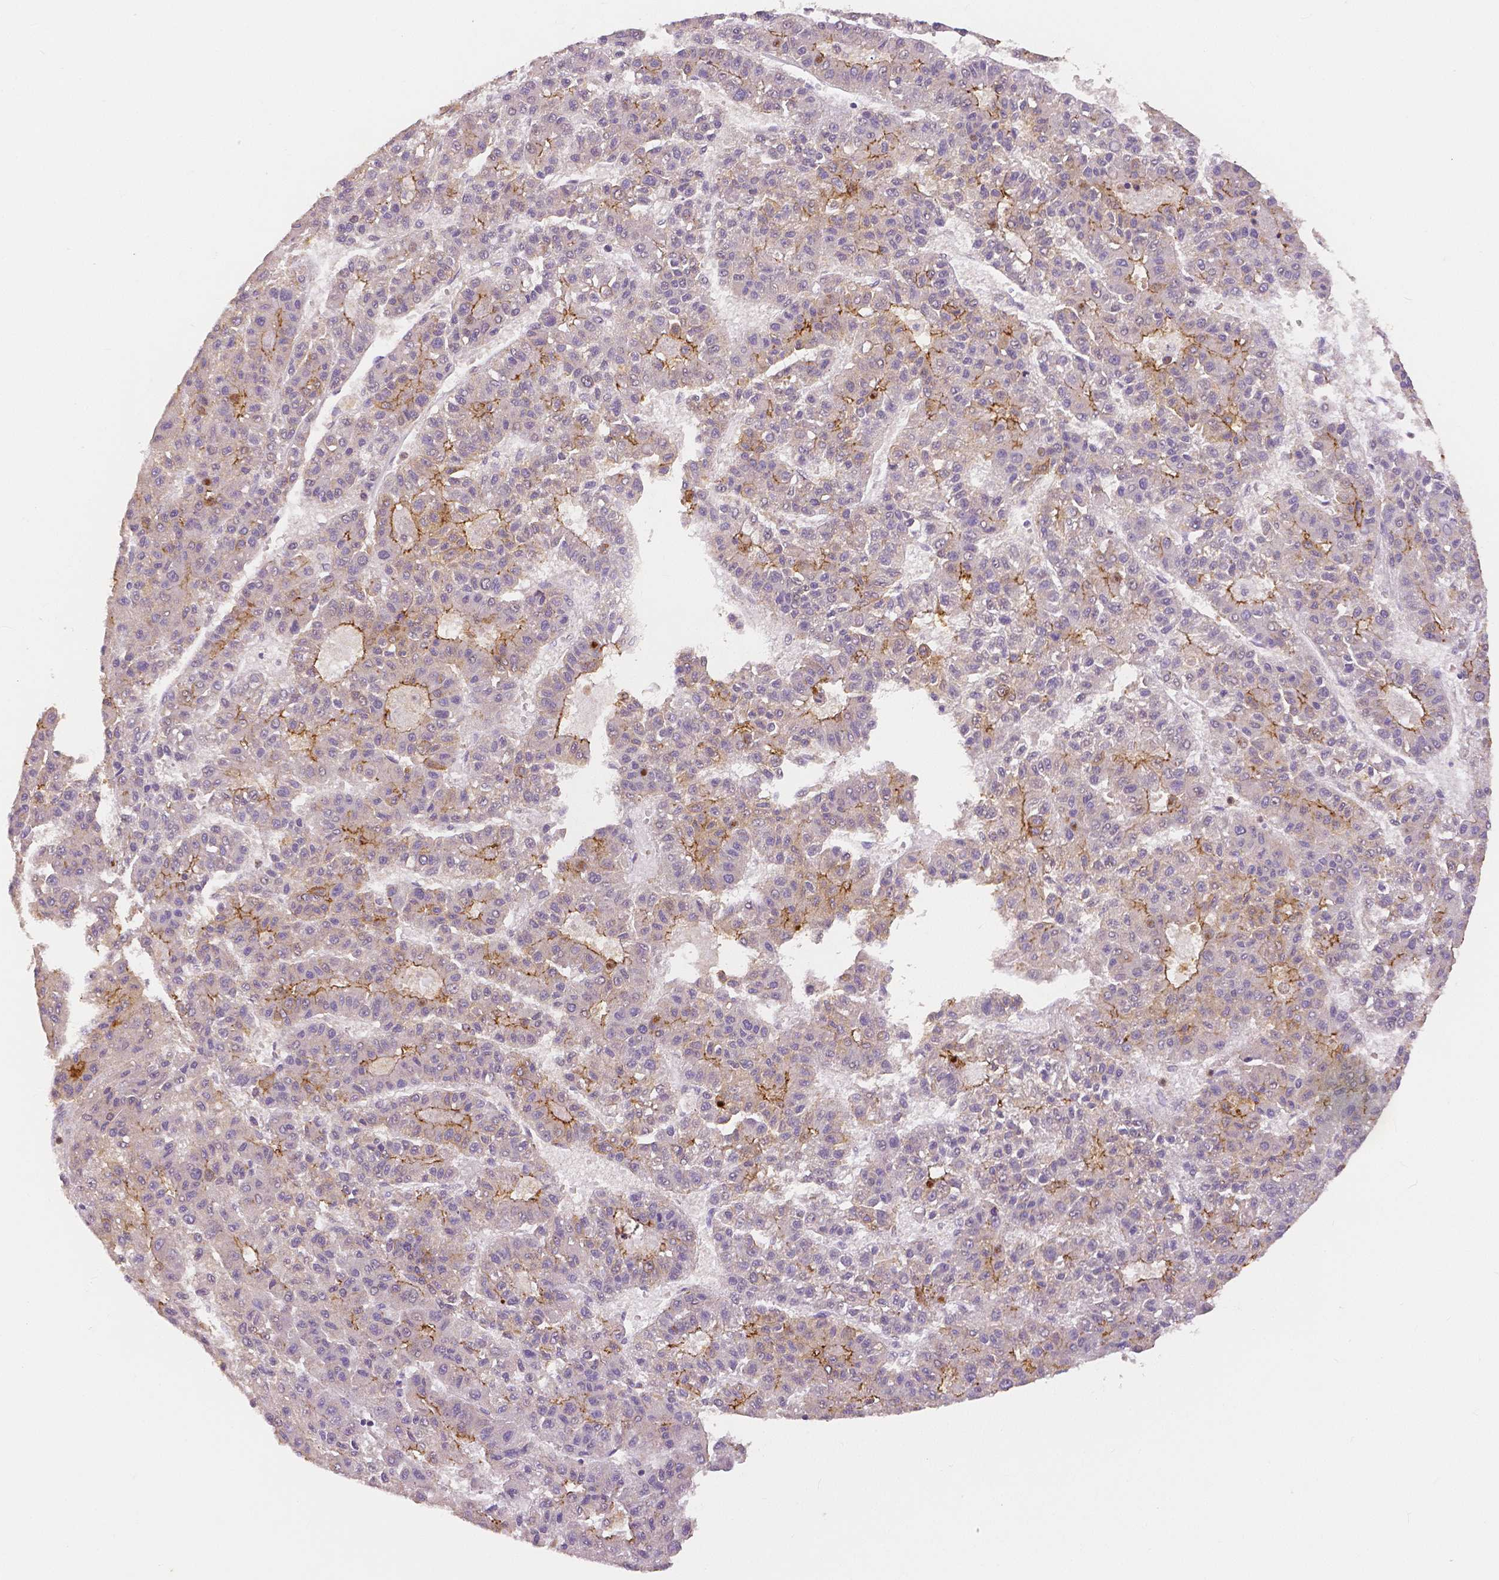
{"staining": {"intensity": "moderate", "quantity": "<25%", "location": "cytoplasmic/membranous"}, "tissue": "liver cancer", "cell_type": "Tumor cells", "image_type": "cancer", "snomed": [{"axis": "morphology", "description": "Carcinoma, Hepatocellular, NOS"}, {"axis": "topography", "description": "Liver"}], "caption": "Immunohistochemical staining of human liver cancer exhibits low levels of moderate cytoplasmic/membranous staining in about <25% of tumor cells. The staining was performed using DAB, with brown indicating positive protein expression. Nuclei are stained blue with hematoxylin.", "gene": "OCLN", "patient": {"sex": "male", "age": 70}}